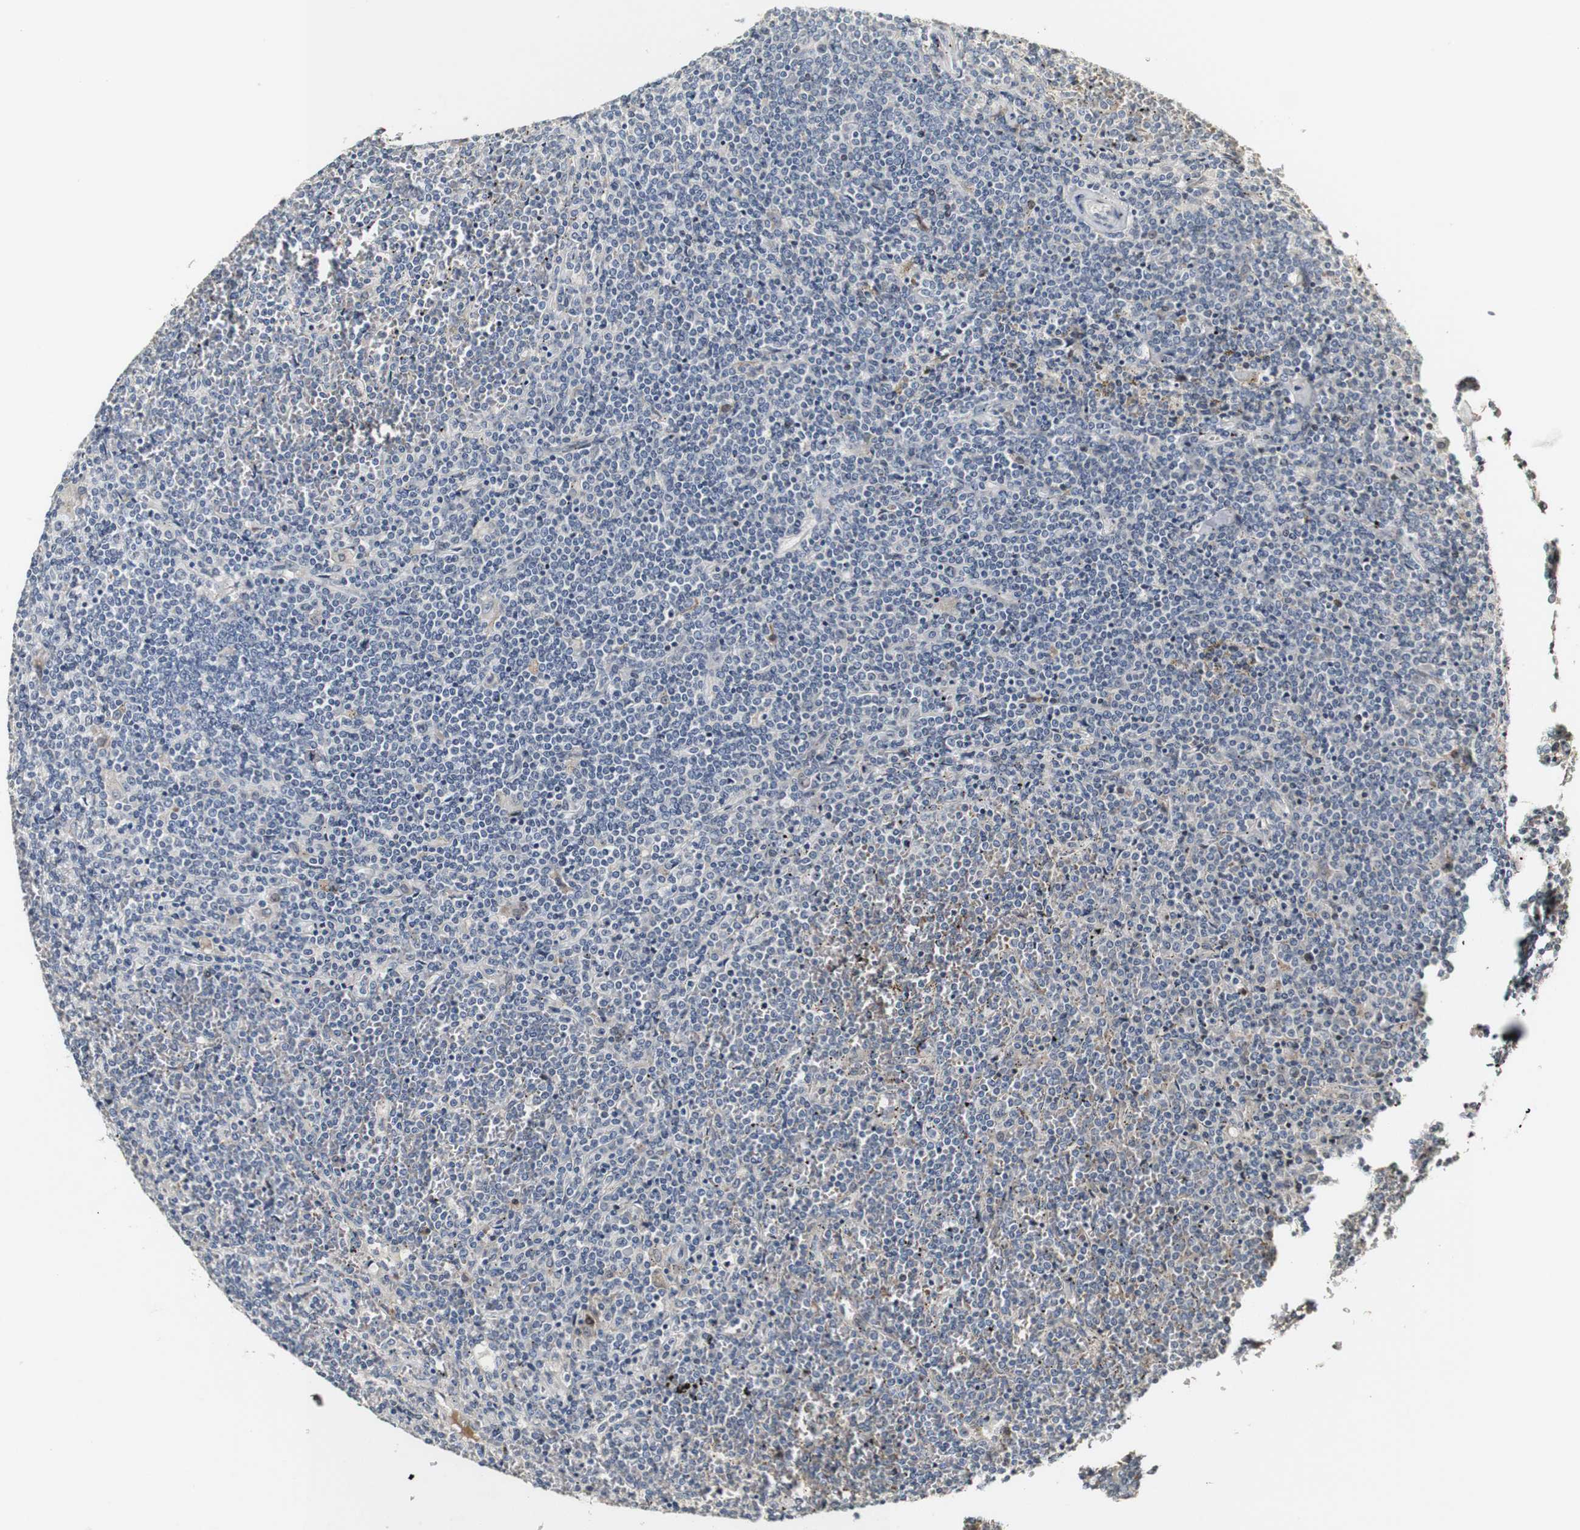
{"staining": {"intensity": "negative", "quantity": "none", "location": "none"}, "tissue": "lymphoma", "cell_type": "Tumor cells", "image_type": "cancer", "snomed": [{"axis": "morphology", "description": "Malignant lymphoma, non-Hodgkin's type, Low grade"}, {"axis": "topography", "description": "Spleen"}], "caption": "This is a micrograph of IHC staining of malignant lymphoma, non-Hodgkin's type (low-grade), which shows no positivity in tumor cells.", "gene": "SYT7", "patient": {"sex": "female", "age": 19}}